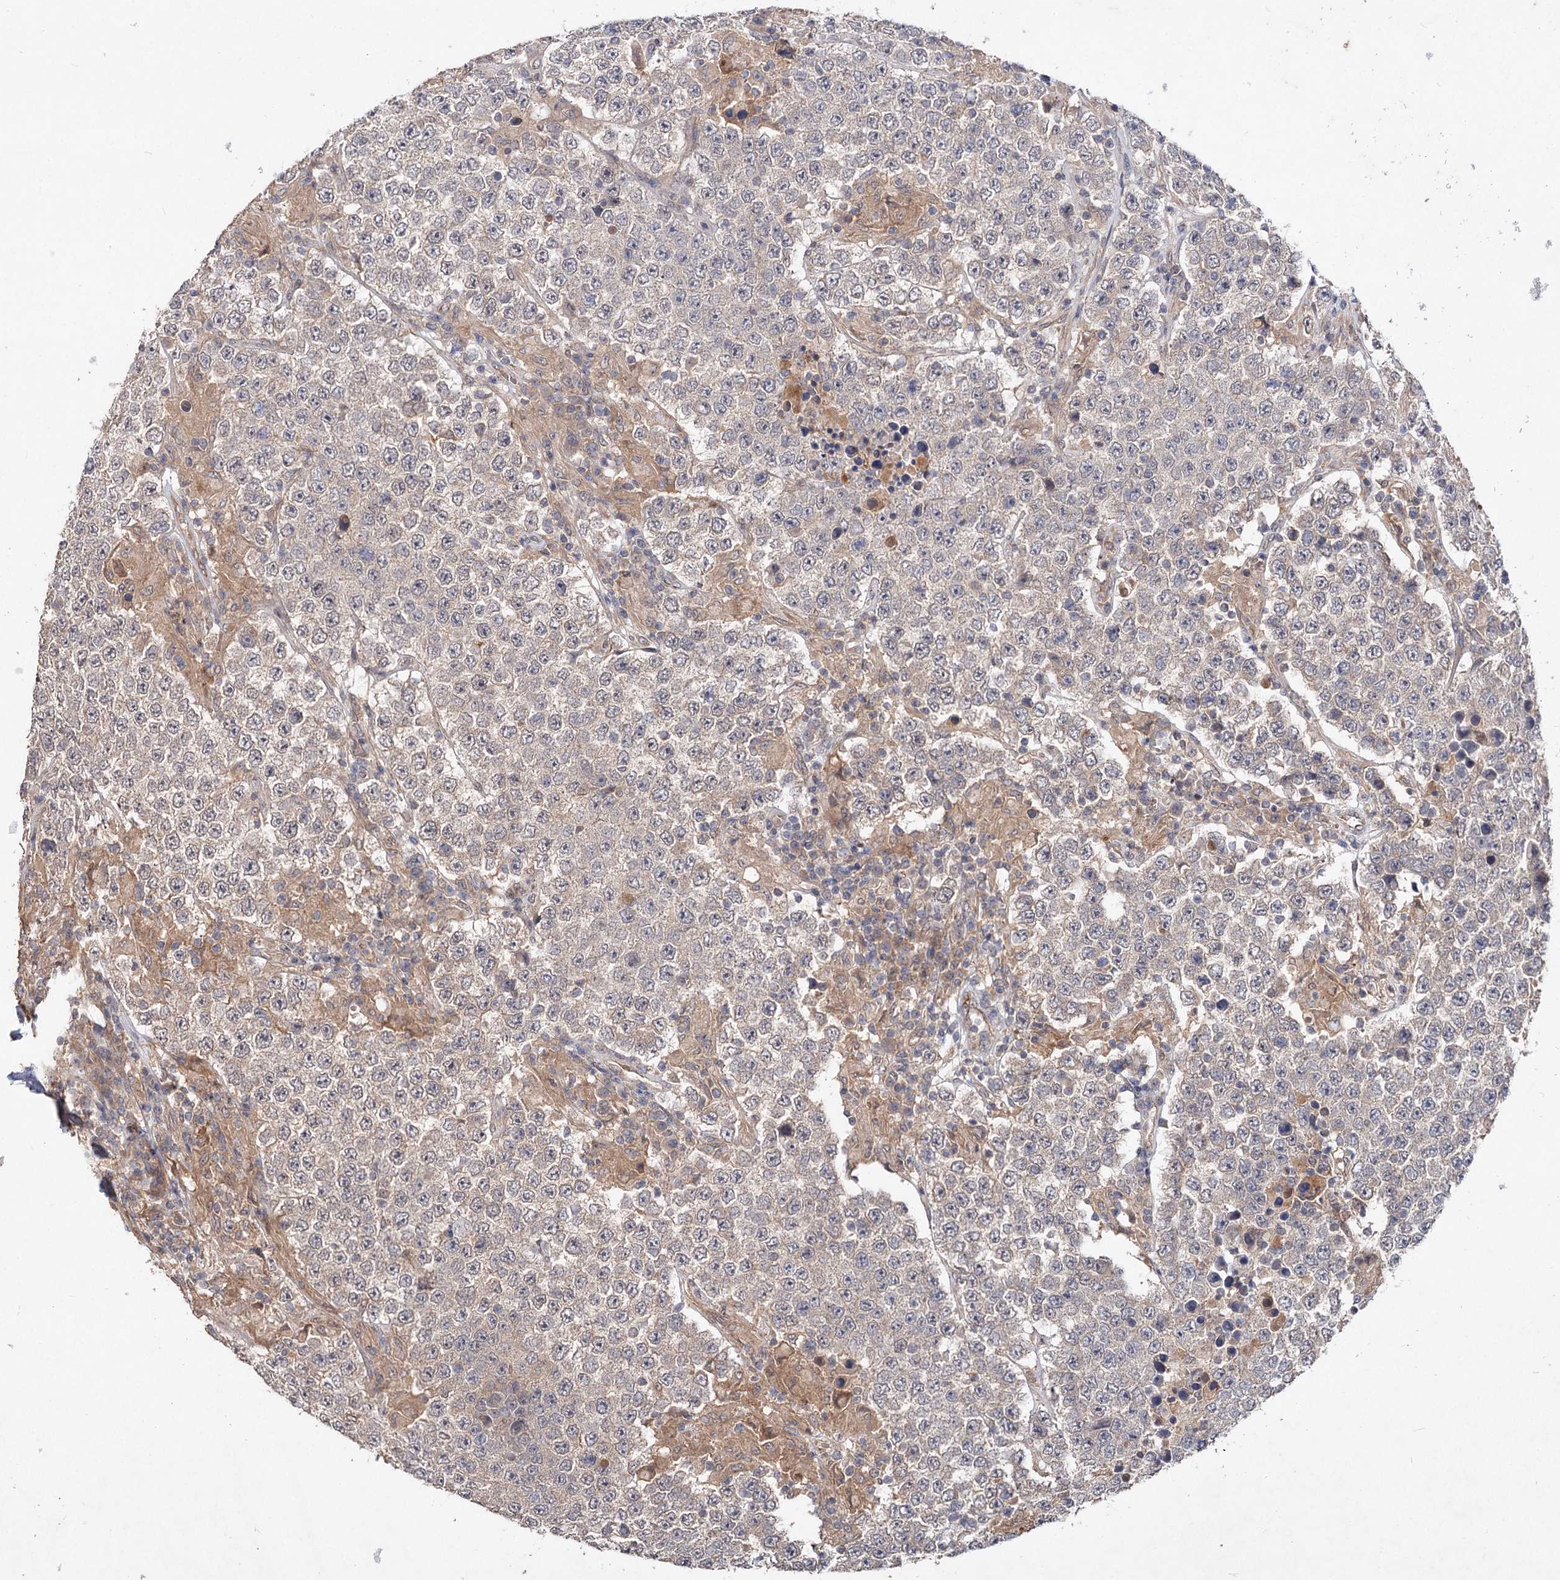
{"staining": {"intensity": "negative", "quantity": "none", "location": "none"}, "tissue": "testis cancer", "cell_type": "Tumor cells", "image_type": "cancer", "snomed": [{"axis": "morphology", "description": "Normal tissue, NOS"}, {"axis": "morphology", "description": "Urothelial carcinoma, High grade"}, {"axis": "morphology", "description": "Seminoma, NOS"}, {"axis": "morphology", "description": "Carcinoma, Embryonal, NOS"}, {"axis": "topography", "description": "Urinary bladder"}, {"axis": "topography", "description": "Testis"}], "caption": "The micrograph reveals no staining of tumor cells in embryonal carcinoma (testis).", "gene": "NUDCD2", "patient": {"sex": "male", "age": 41}}